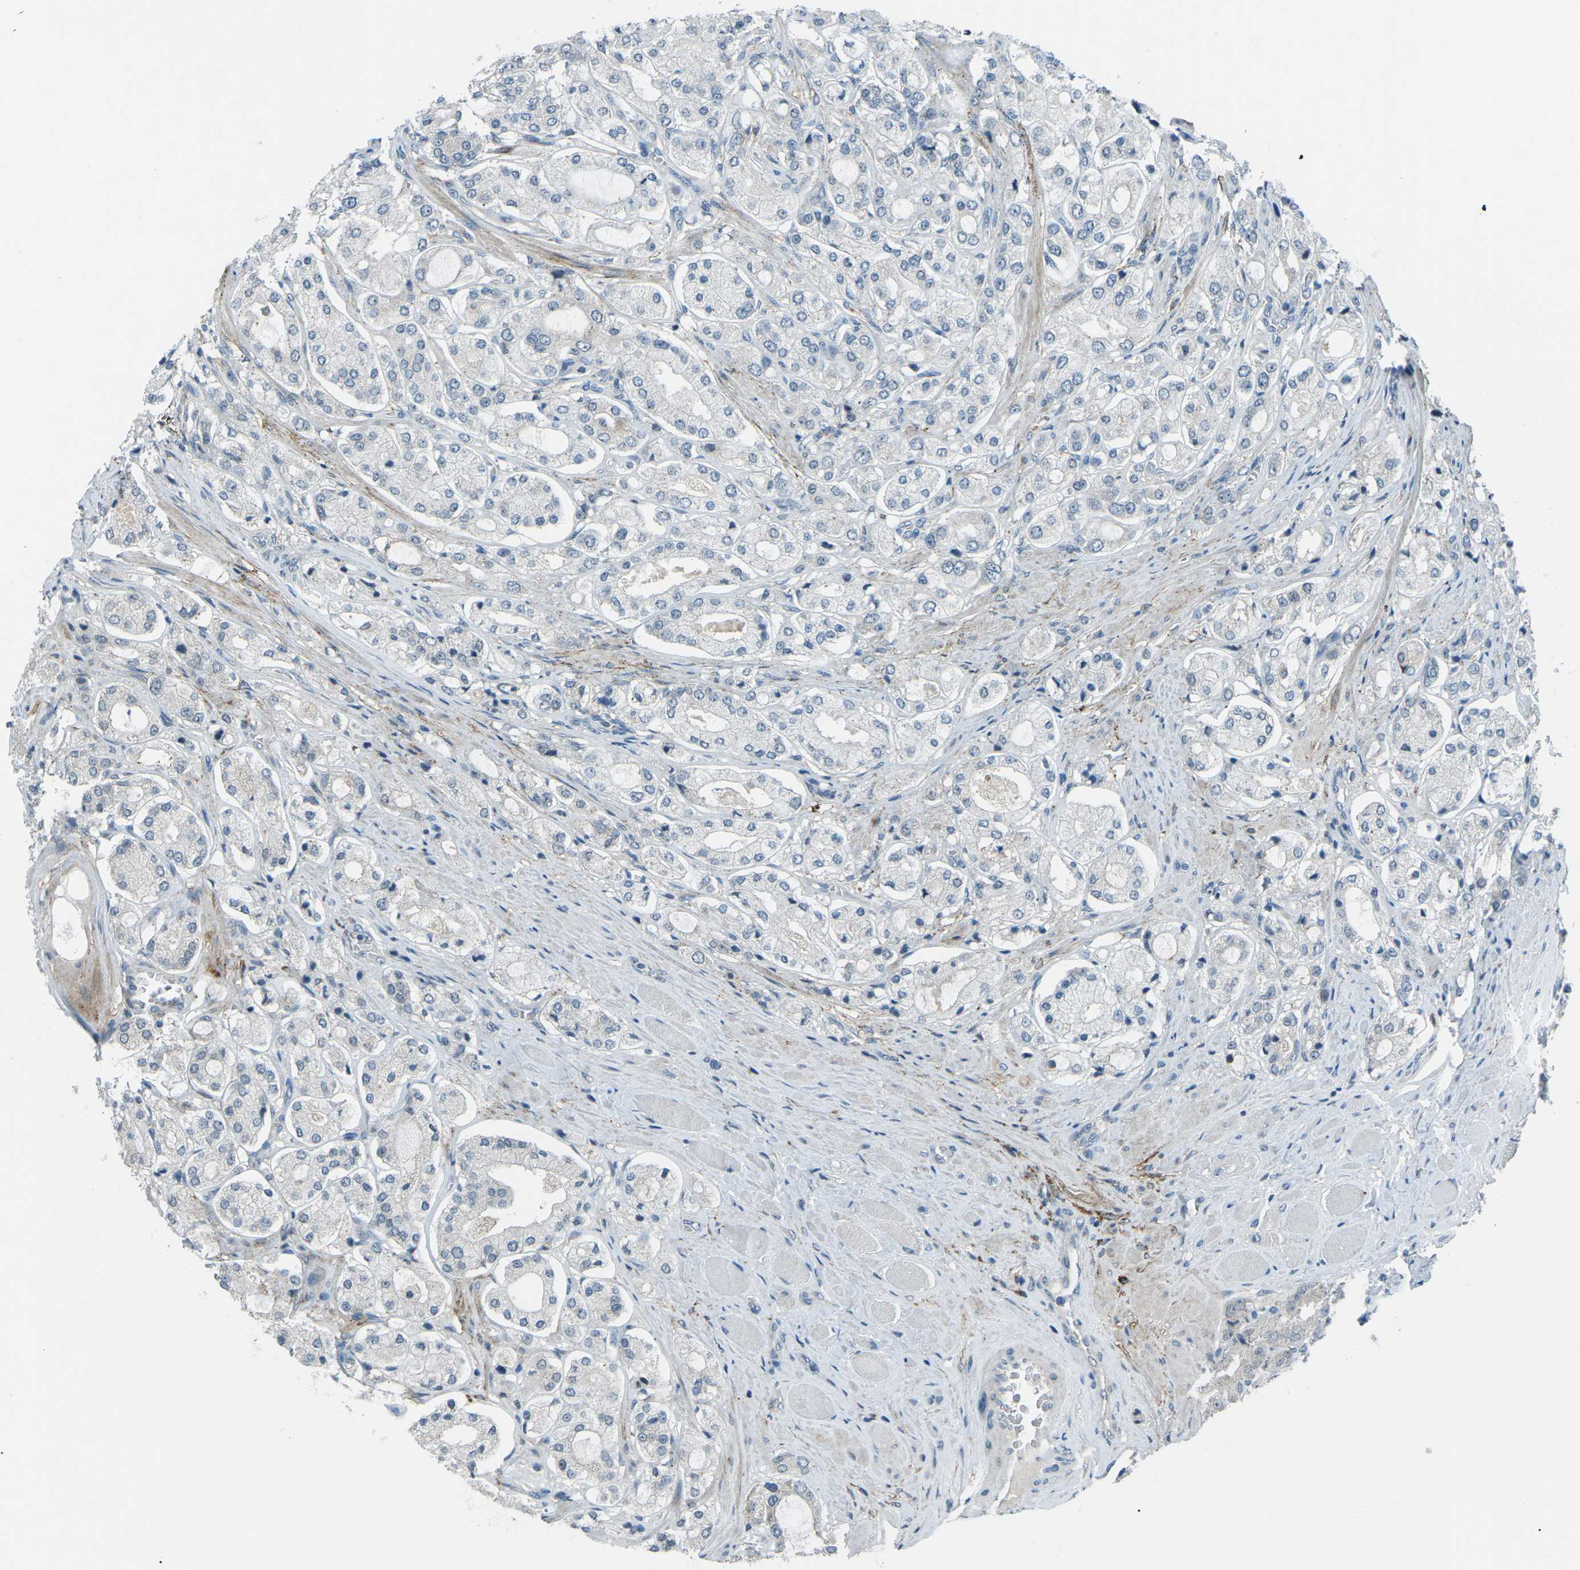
{"staining": {"intensity": "negative", "quantity": "none", "location": "none"}, "tissue": "prostate cancer", "cell_type": "Tumor cells", "image_type": "cancer", "snomed": [{"axis": "morphology", "description": "Adenocarcinoma, High grade"}, {"axis": "topography", "description": "Prostate"}], "caption": "Immunohistochemical staining of human prostate cancer displays no significant positivity in tumor cells. Nuclei are stained in blue.", "gene": "PRKCA", "patient": {"sex": "male", "age": 65}}